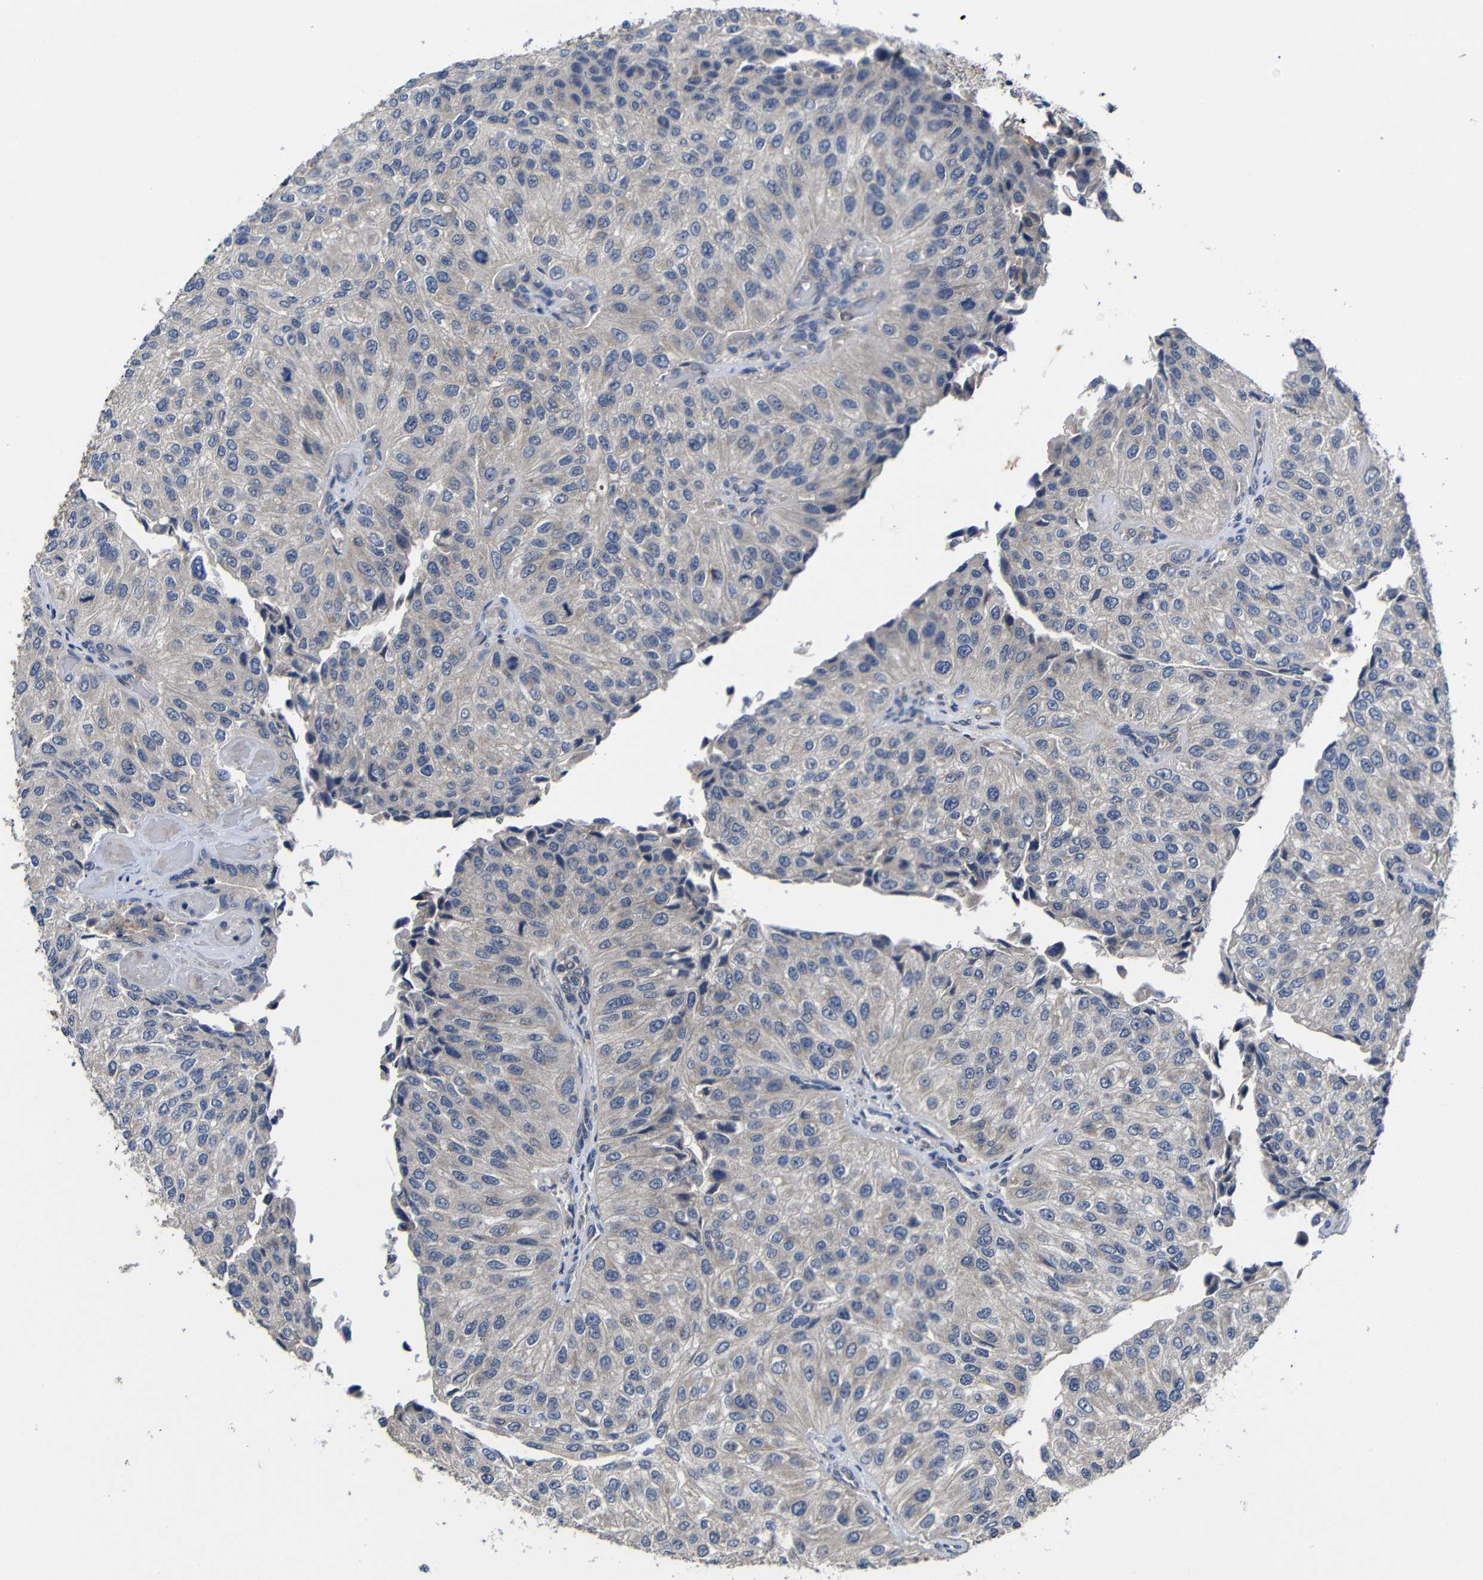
{"staining": {"intensity": "weak", "quantity": "25%-75%", "location": "cytoplasmic/membranous"}, "tissue": "urothelial cancer", "cell_type": "Tumor cells", "image_type": "cancer", "snomed": [{"axis": "morphology", "description": "Urothelial carcinoma, High grade"}, {"axis": "topography", "description": "Kidney"}, {"axis": "topography", "description": "Urinary bladder"}], "caption": "Protein expression by immunohistochemistry (IHC) displays weak cytoplasmic/membranous positivity in about 25%-75% of tumor cells in urothelial carcinoma (high-grade). (IHC, brightfield microscopy, high magnification).", "gene": "LPAR5", "patient": {"sex": "male", "age": 77}}